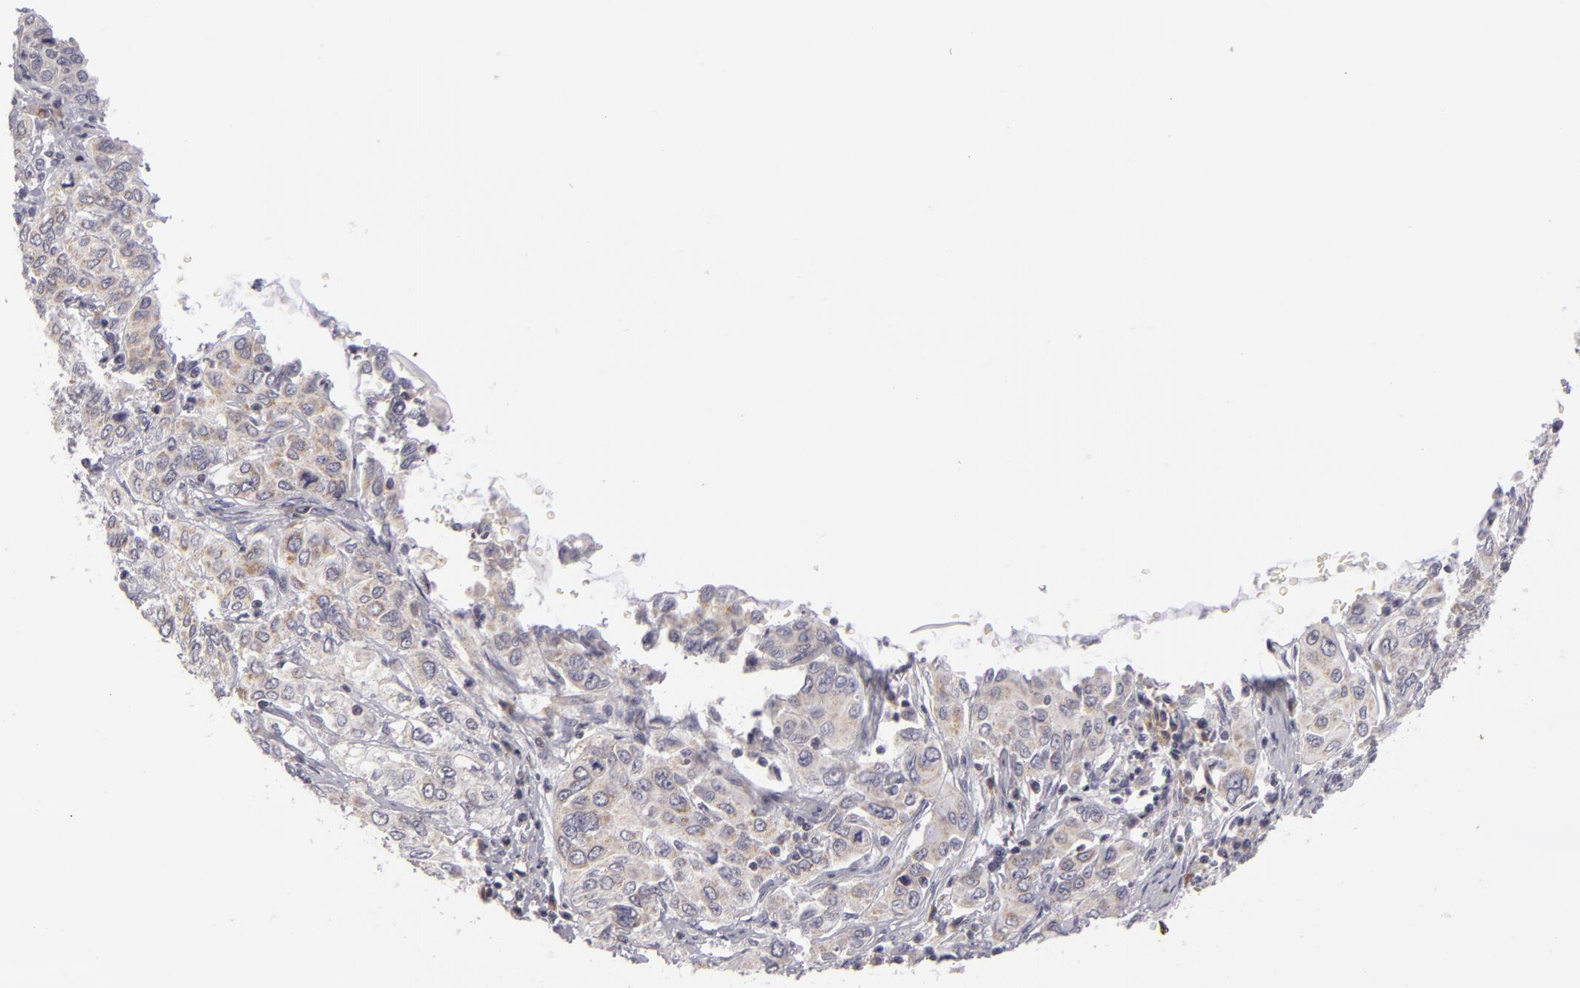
{"staining": {"intensity": "weak", "quantity": "<25%", "location": "cytoplasmic/membranous"}, "tissue": "cervical cancer", "cell_type": "Tumor cells", "image_type": "cancer", "snomed": [{"axis": "morphology", "description": "Squamous cell carcinoma, NOS"}, {"axis": "topography", "description": "Cervix"}], "caption": "Histopathology image shows no protein staining in tumor cells of cervical cancer tissue.", "gene": "ATP2B3", "patient": {"sex": "female", "age": 38}}